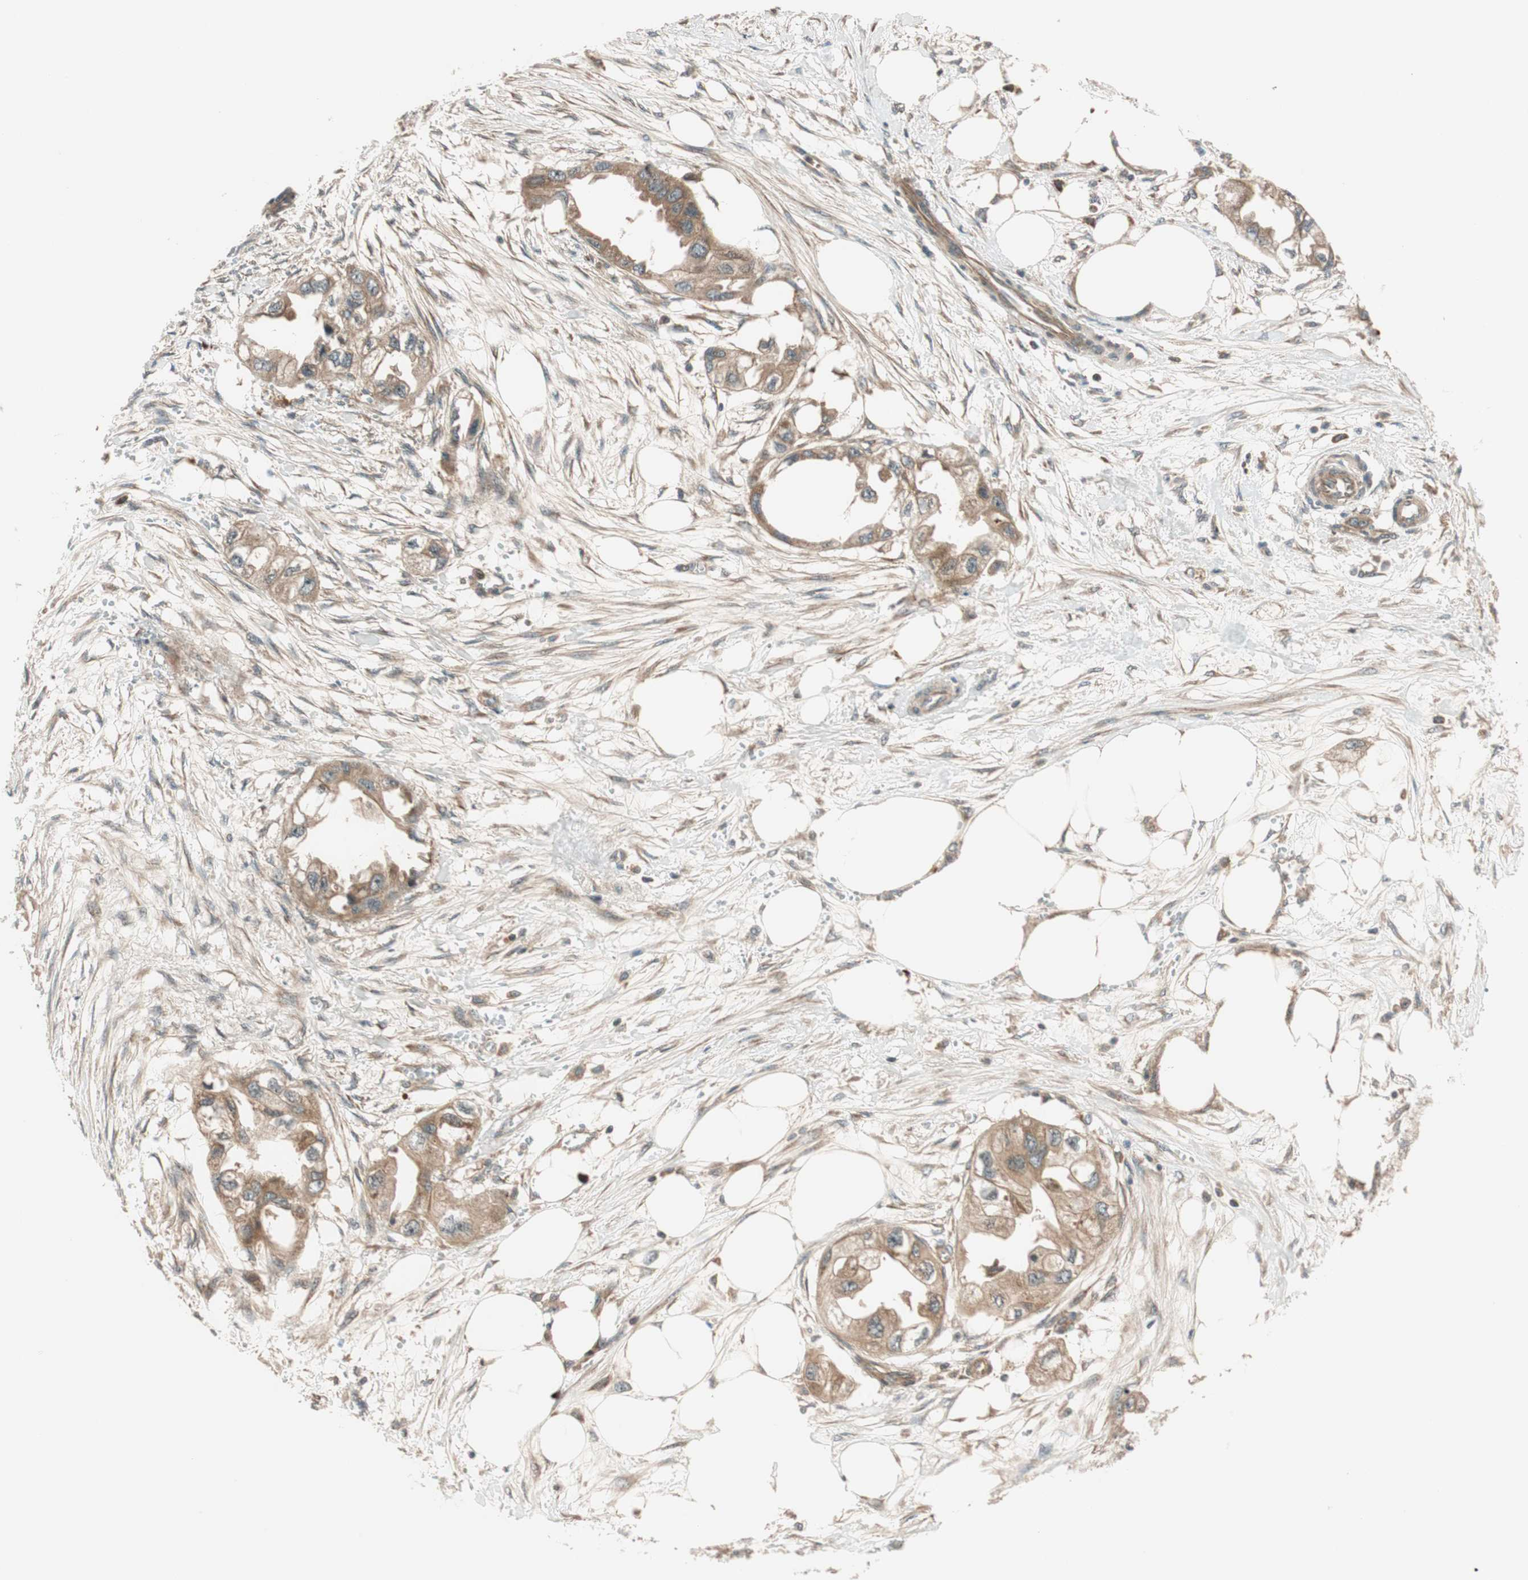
{"staining": {"intensity": "moderate", "quantity": ">75%", "location": "cytoplasmic/membranous"}, "tissue": "endometrial cancer", "cell_type": "Tumor cells", "image_type": "cancer", "snomed": [{"axis": "morphology", "description": "Adenocarcinoma, NOS"}, {"axis": "topography", "description": "Endometrium"}], "caption": "Immunohistochemistry (DAB (3,3'-diaminobenzidine)) staining of endometrial cancer (adenocarcinoma) displays moderate cytoplasmic/membranous protein expression in approximately >75% of tumor cells.", "gene": "ABI1", "patient": {"sex": "female", "age": 67}}